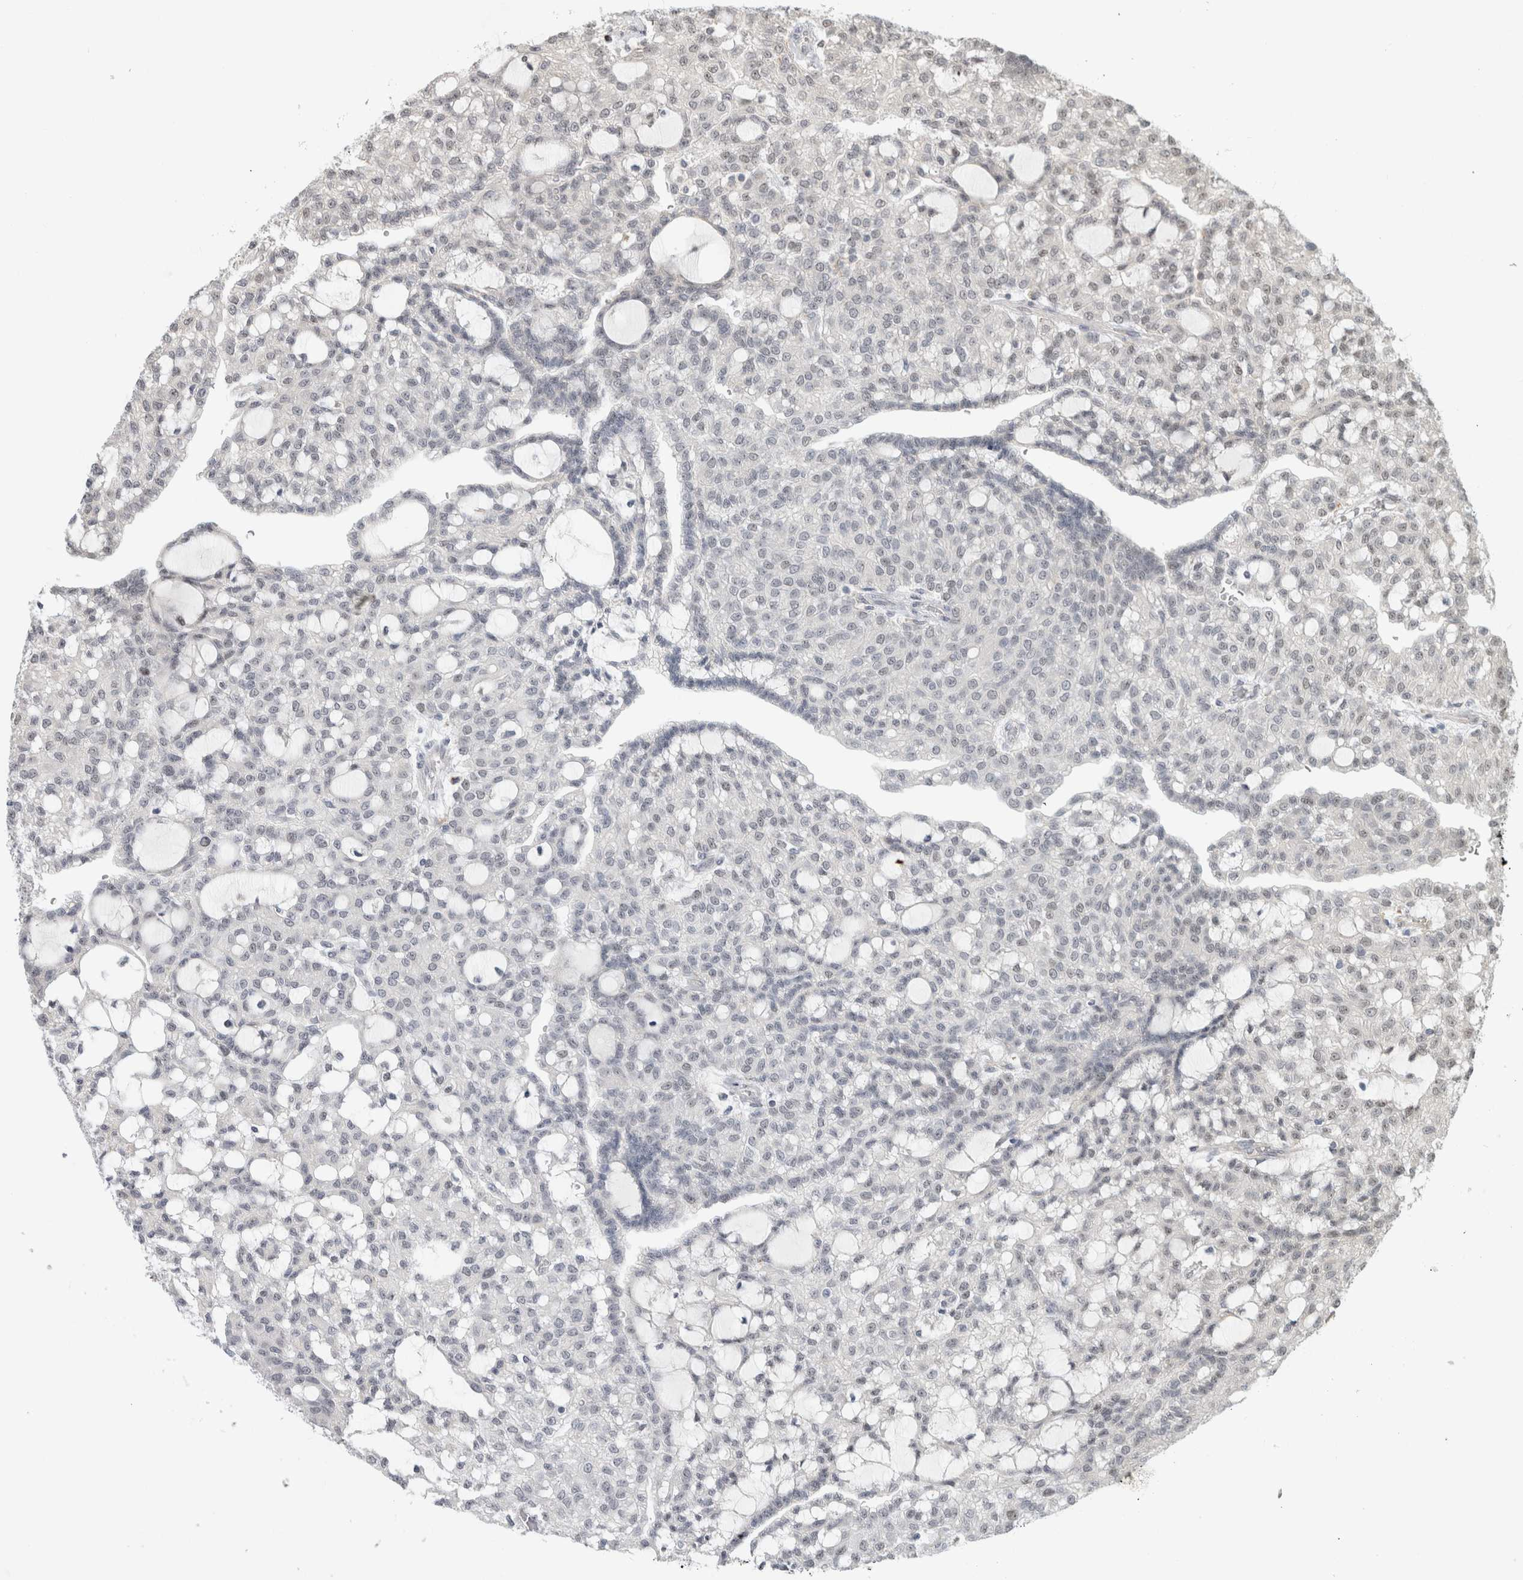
{"staining": {"intensity": "weak", "quantity": "<25%", "location": "nuclear"}, "tissue": "renal cancer", "cell_type": "Tumor cells", "image_type": "cancer", "snomed": [{"axis": "morphology", "description": "Adenocarcinoma, NOS"}, {"axis": "topography", "description": "Kidney"}], "caption": "Immunohistochemical staining of human renal cancer (adenocarcinoma) exhibits no significant expression in tumor cells.", "gene": "NAB2", "patient": {"sex": "male", "age": 63}}